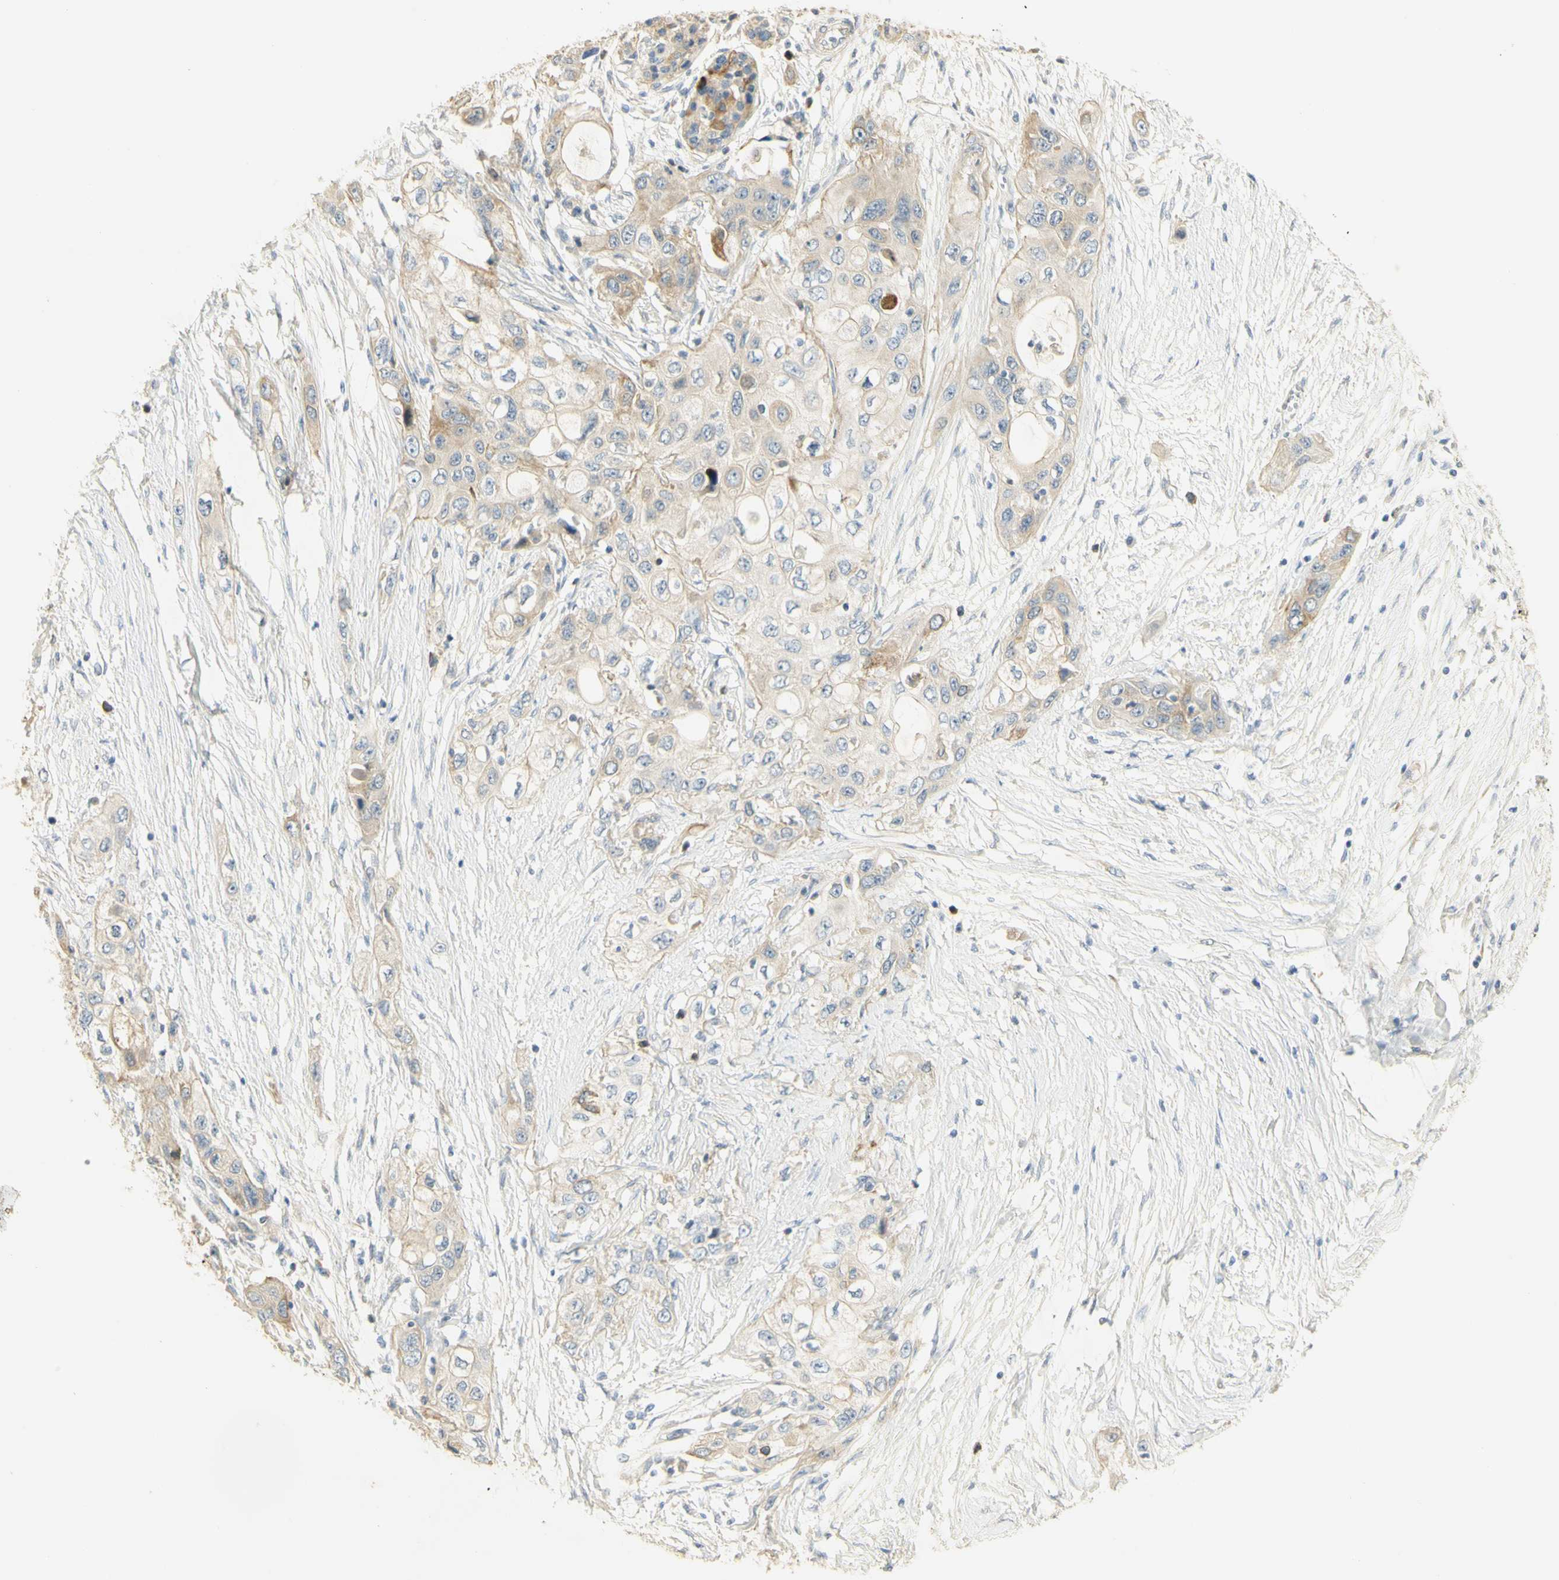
{"staining": {"intensity": "moderate", "quantity": ">75%", "location": "cytoplasmic/membranous"}, "tissue": "pancreatic cancer", "cell_type": "Tumor cells", "image_type": "cancer", "snomed": [{"axis": "morphology", "description": "Adenocarcinoma, NOS"}, {"axis": "topography", "description": "Pancreas"}], "caption": "A micrograph of pancreatic adenocarcinoma stained for a protein exhibits moderate cytoplasmic/membranous brown staining in tumor cells. (DAB = brown stain, brightfield microscopy at high magnification).", "gene": "KIF11", "patient": {"sex": "female", "age": 70}}